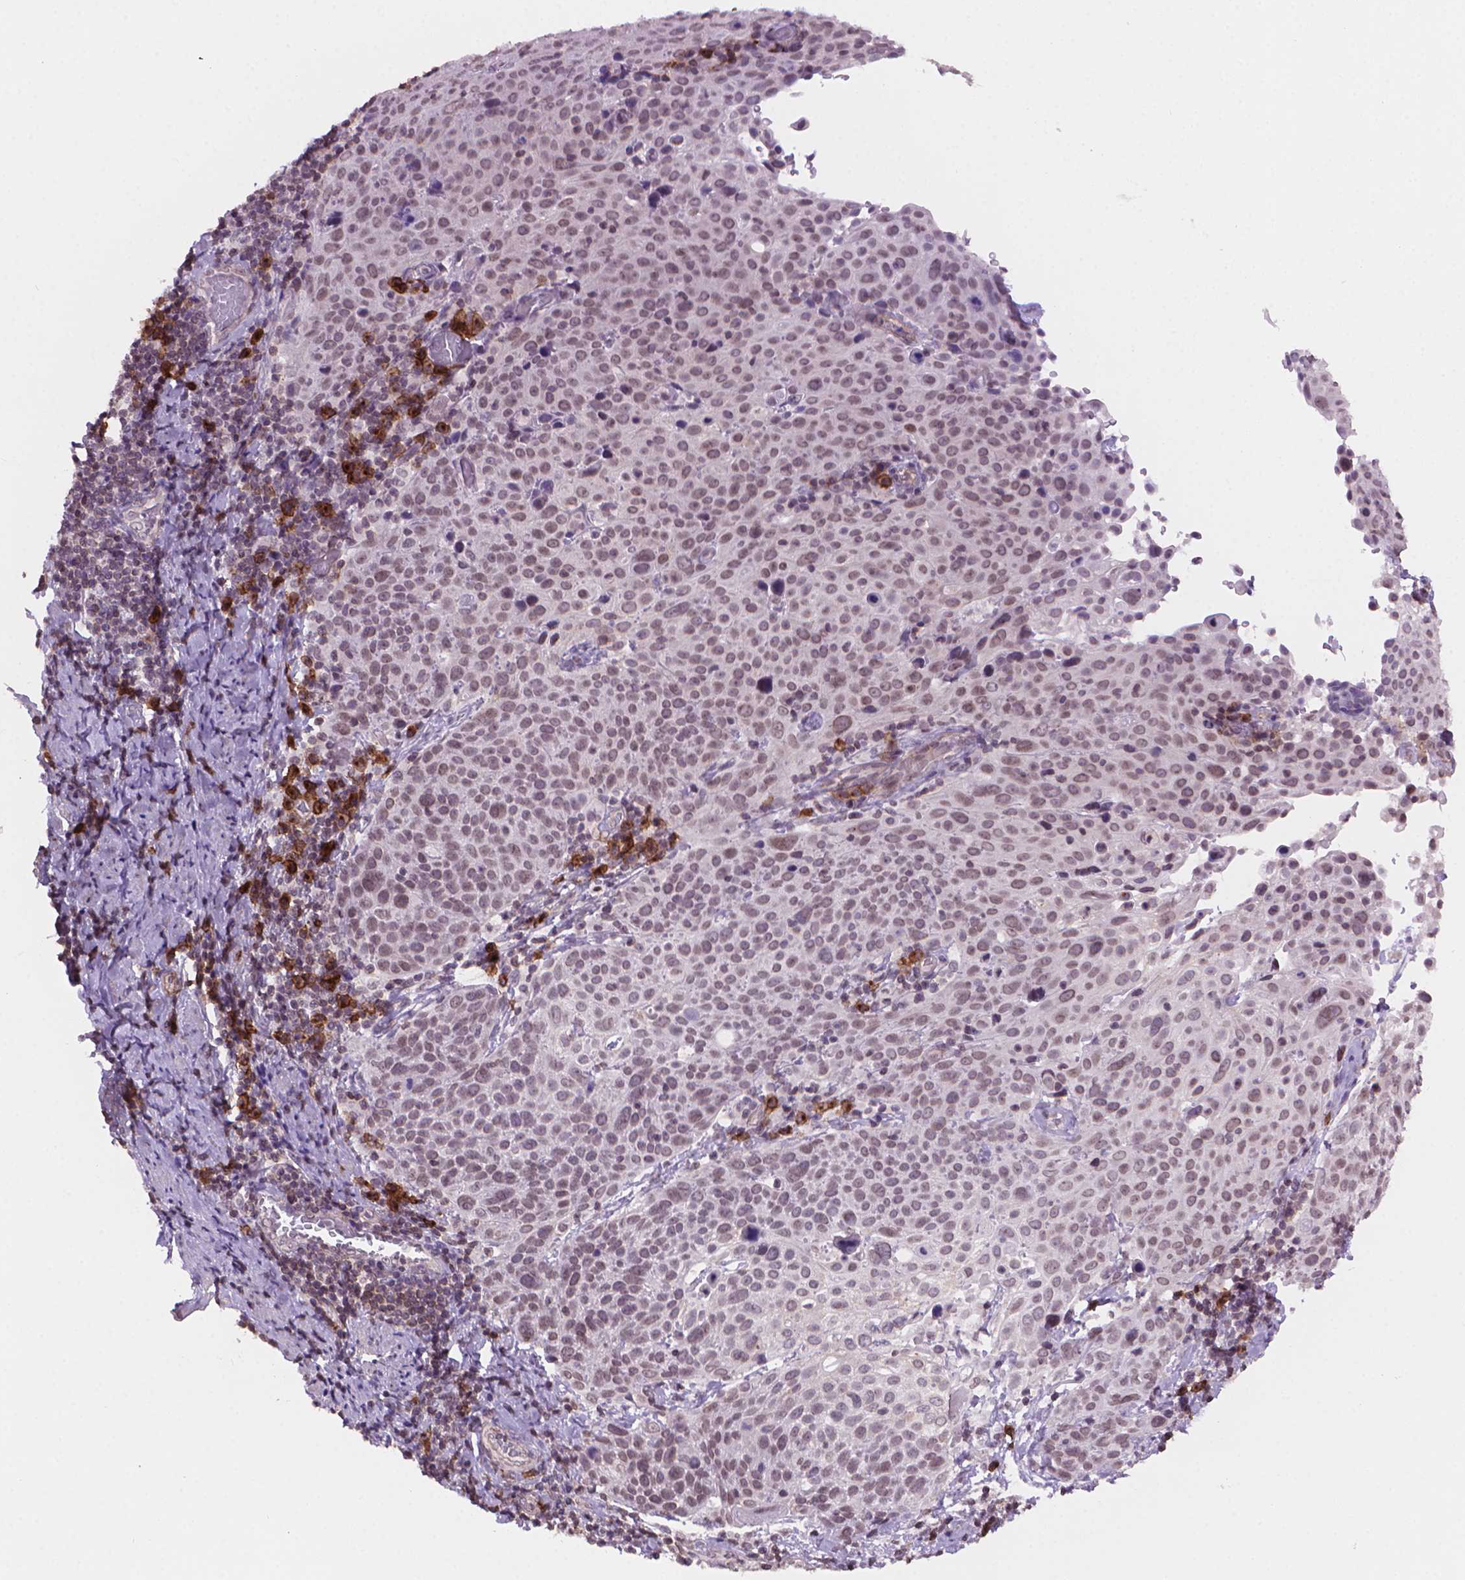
{"staining": {"intensity": "weak", "quantity": "25%-75%", "location": "cytoplasmic/membranous"}, "tissue": "cervical cancer", "cell_type": "Tumor cells", "image_type": "cancer", "snomed": [{"axis": "morphology", "description": "Squamous cell carcinoma, NOS"}, {"axis": "topography", "description": "Cervix"}], "caption": "An image of human cervical squamous cell carcinoma stained for a protein demonstrates weak cytoplasmic/membranous brown staining in tumor cells.", "gene": "TMEM184A", "patient": {"sex": "female", "age": 61}}